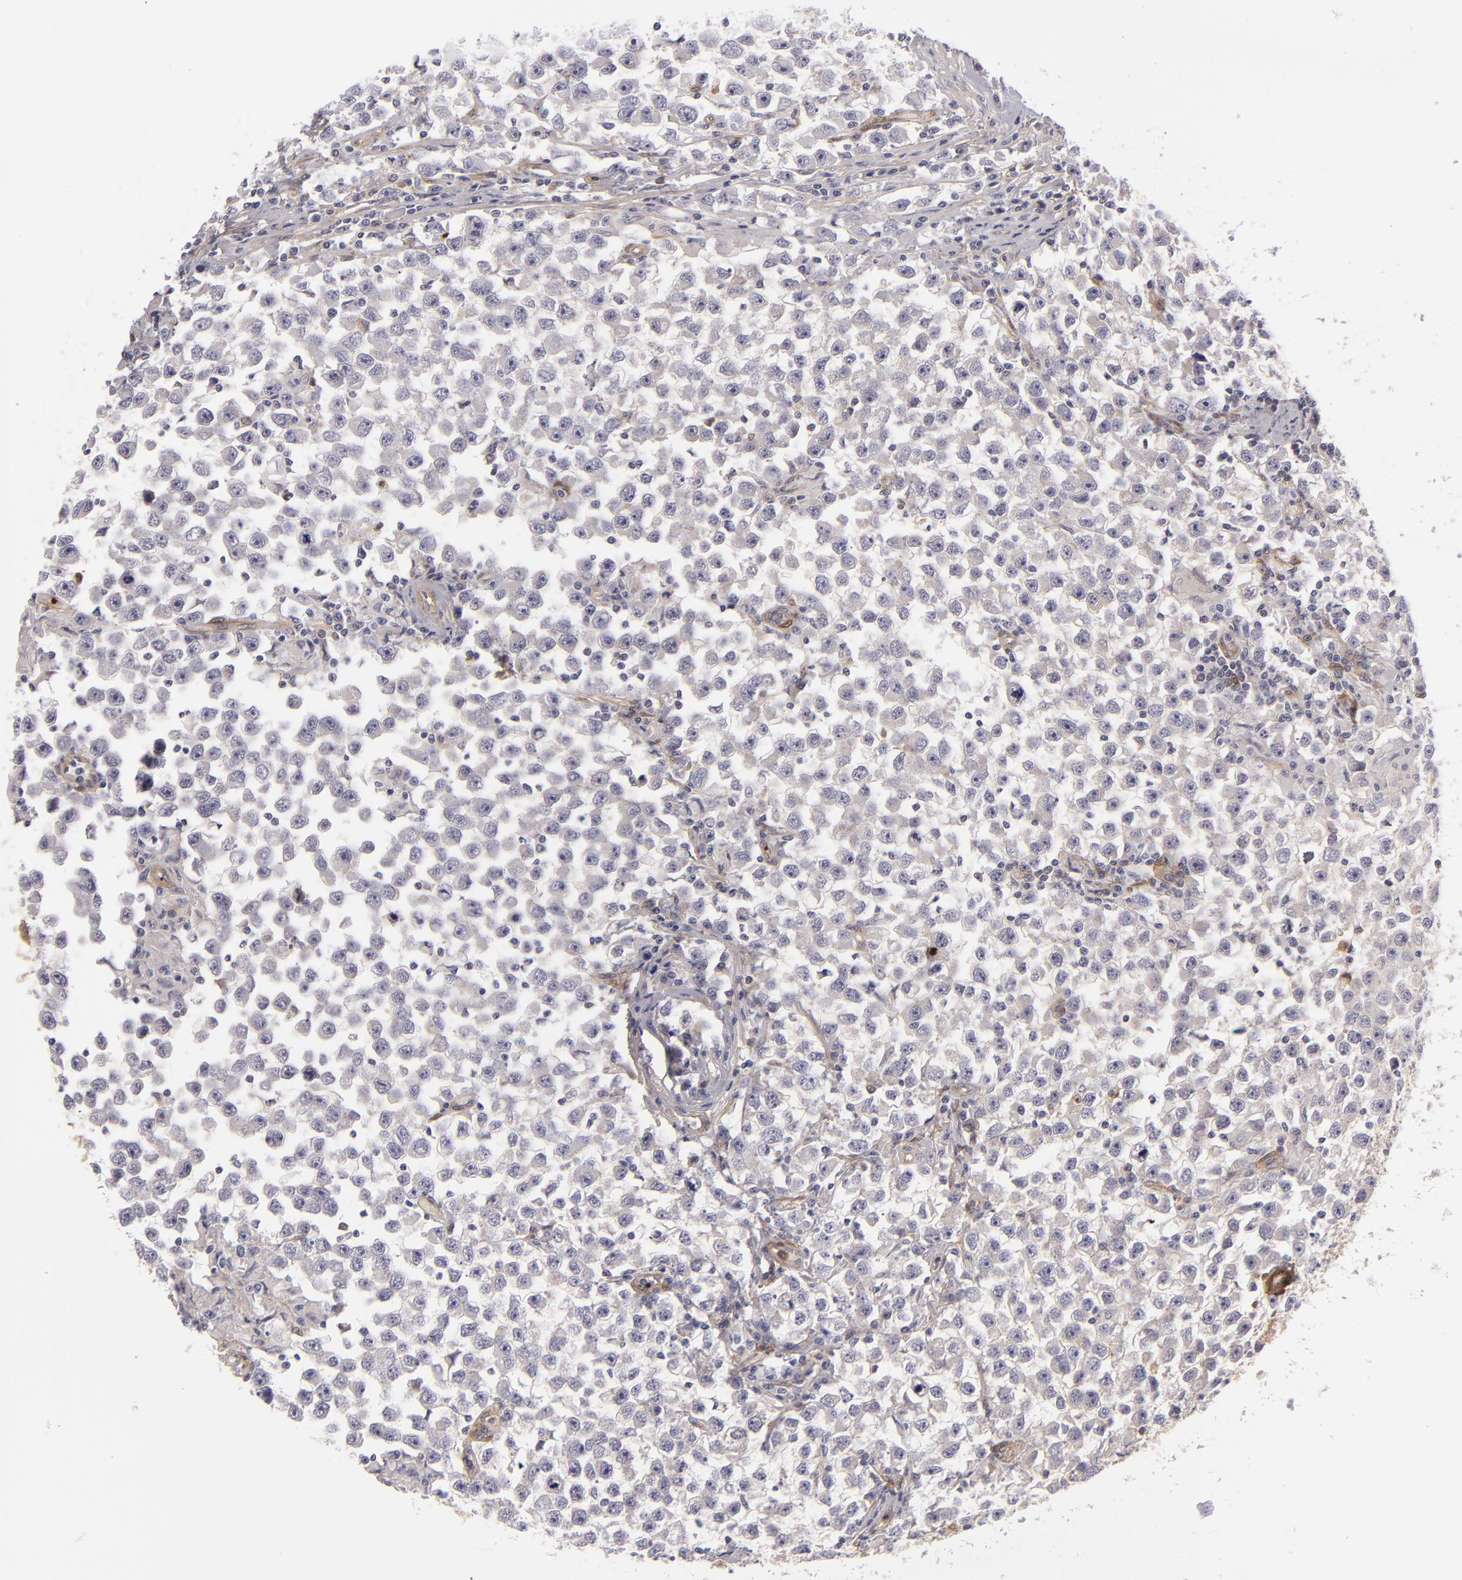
{"staining": {"intensity": "weak", "quantity": ">75%", "location": "cytoplasmic/membranous"}, "tissue": "testis cancer", "cell_type": "Tumor cells", "image_type": "cancer", "snomed": [{"axis": "morphology", "description": "Seminoma, NOS"}, {"axis": "topography", "description": "Testis"}], "caption": "The image exhibits immunohistochemical staining of testis cancer (seminoma). There is weak cytoplasmic/membranous staining is seen in about >75% of tumor cells.", "gene": "VCL", "patient": {"sex": "male", "age": 33}}